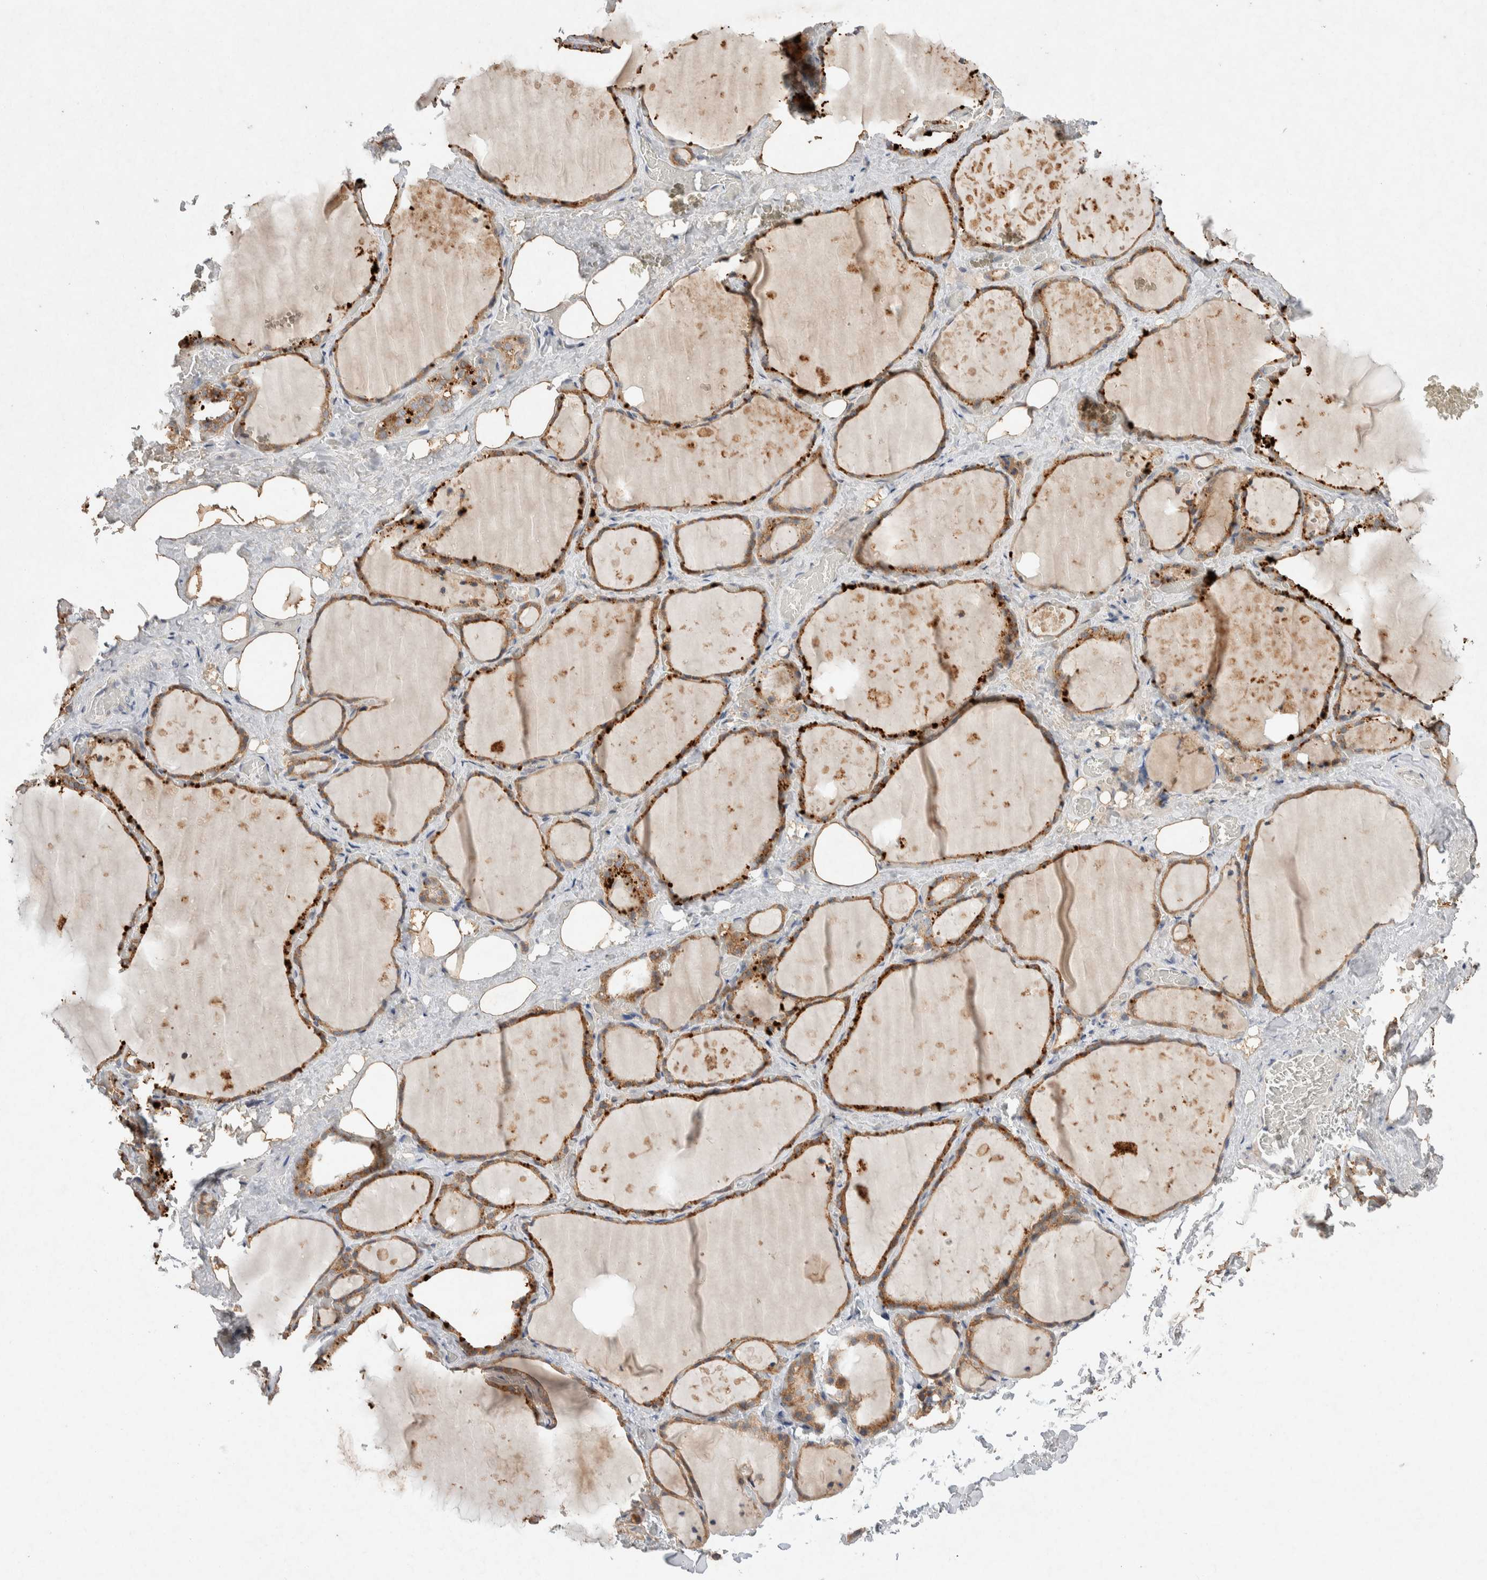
{"staining": {"intensity": "moderate", "quantity": ">75%", "location": "cytoplasmic/membranous"}, "tissue": "thyroid gland", "cell_type": "Glandular cells", "image_type": "normal", "snomed": [{"axis": "morphology", "description": "Normal tissue, NOS"}, {"axis": "topography", "description": "Thyroid gland"}], "caption": "This image shows immunohistochemistry staining of benign human thyroid gland, with medium moderate cytoplasmic/membranous staining in about >75% of glandular cells.", "gene": "CMTM4", "patient": {"sex": "male", "age": 61}}